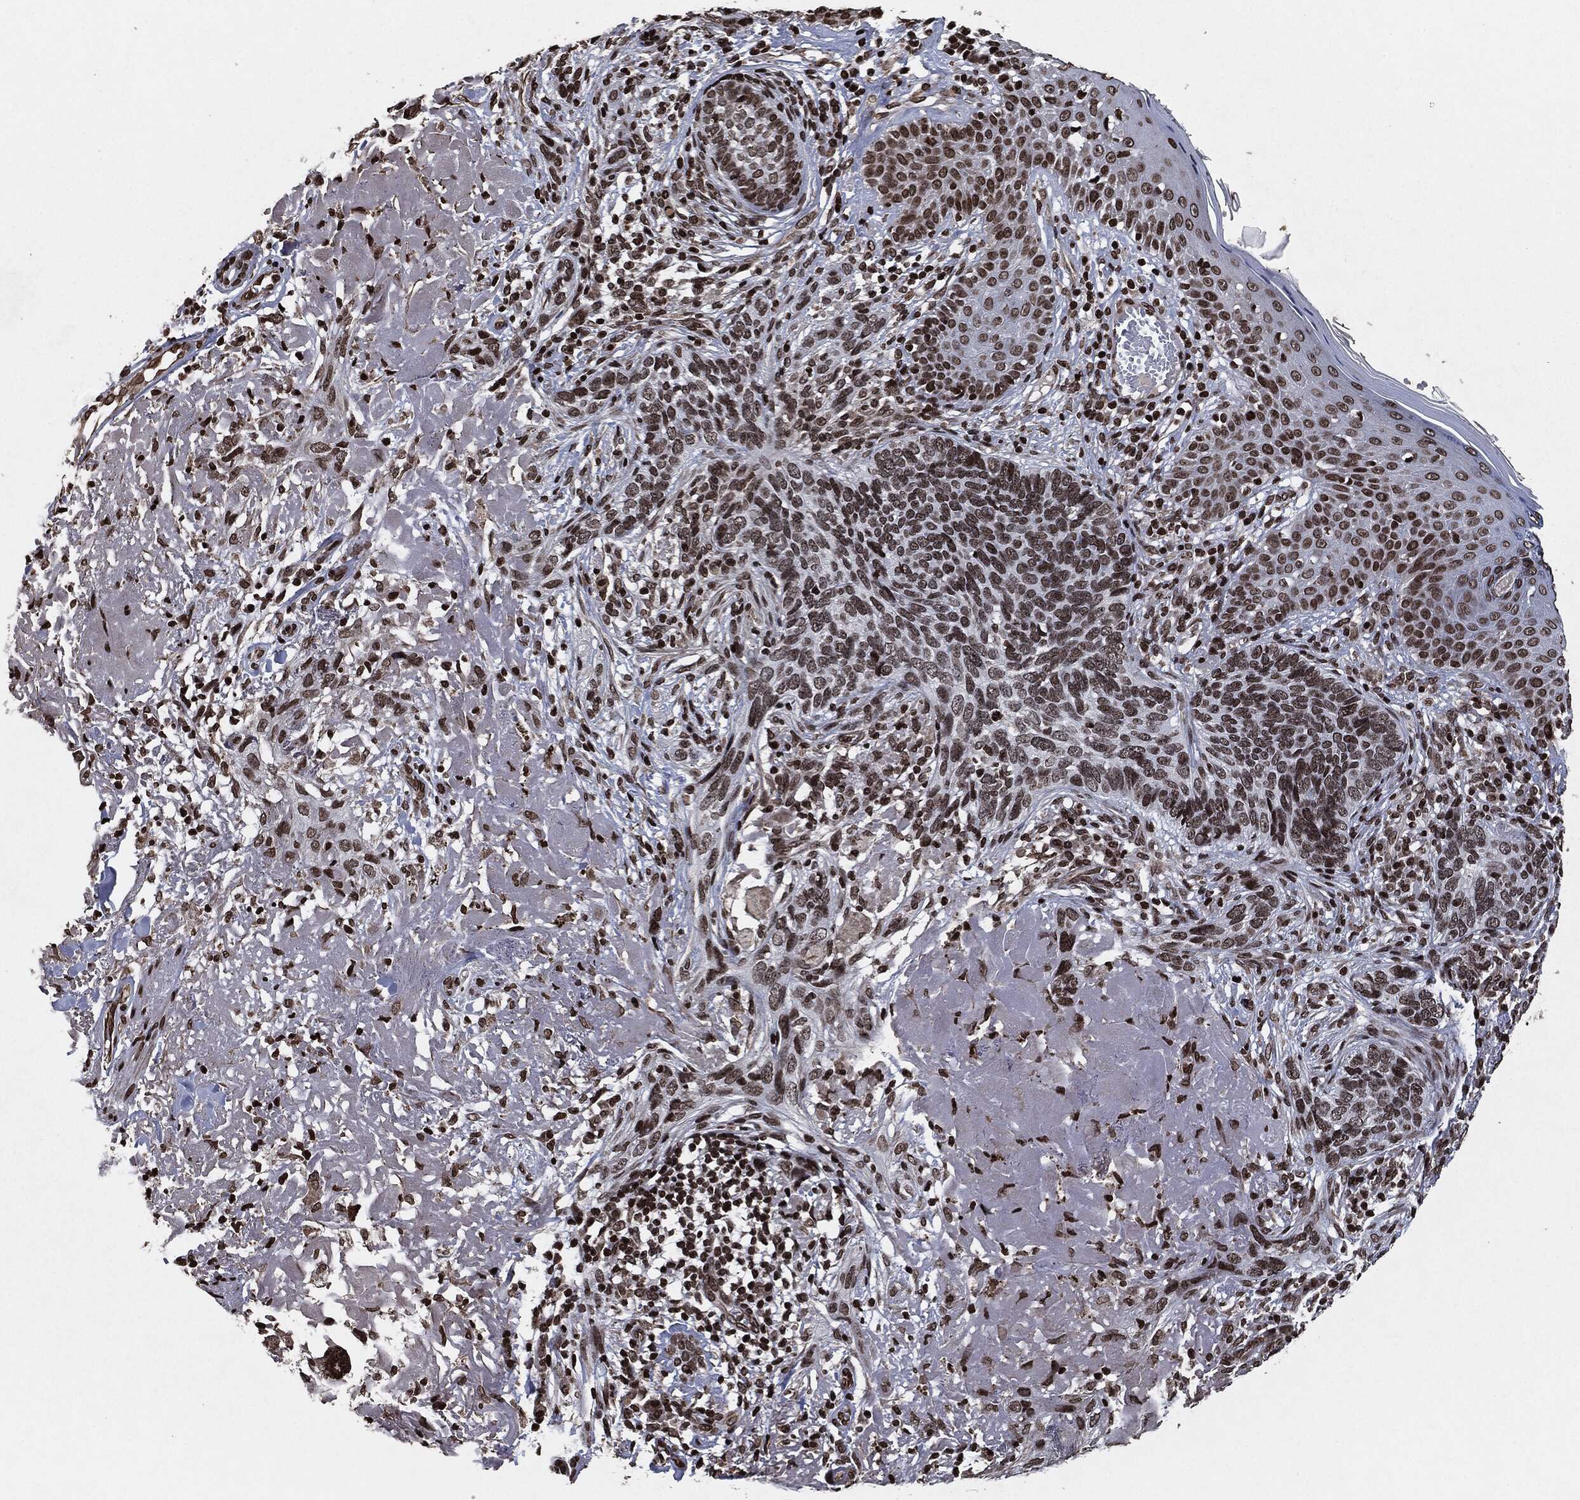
{"staining": {"intensity": "weak", "quantity": ">75%", "location": "nuclear"}, "tissue": "skin cancer", "cell_type": "Tumor cells", "image_type": "cancer", "snomed": [{"axis": "morphology", "description": "Basal cell carcinoma"}, {"axis": "topography", "description": "Skin"}], "caption": "Weak nuclear protein staining is identified in about >75% of tumor cells in basal cell carcinoma (skin).", "gene": "JUN", "patient": {"sex": "male", "age": 91}}